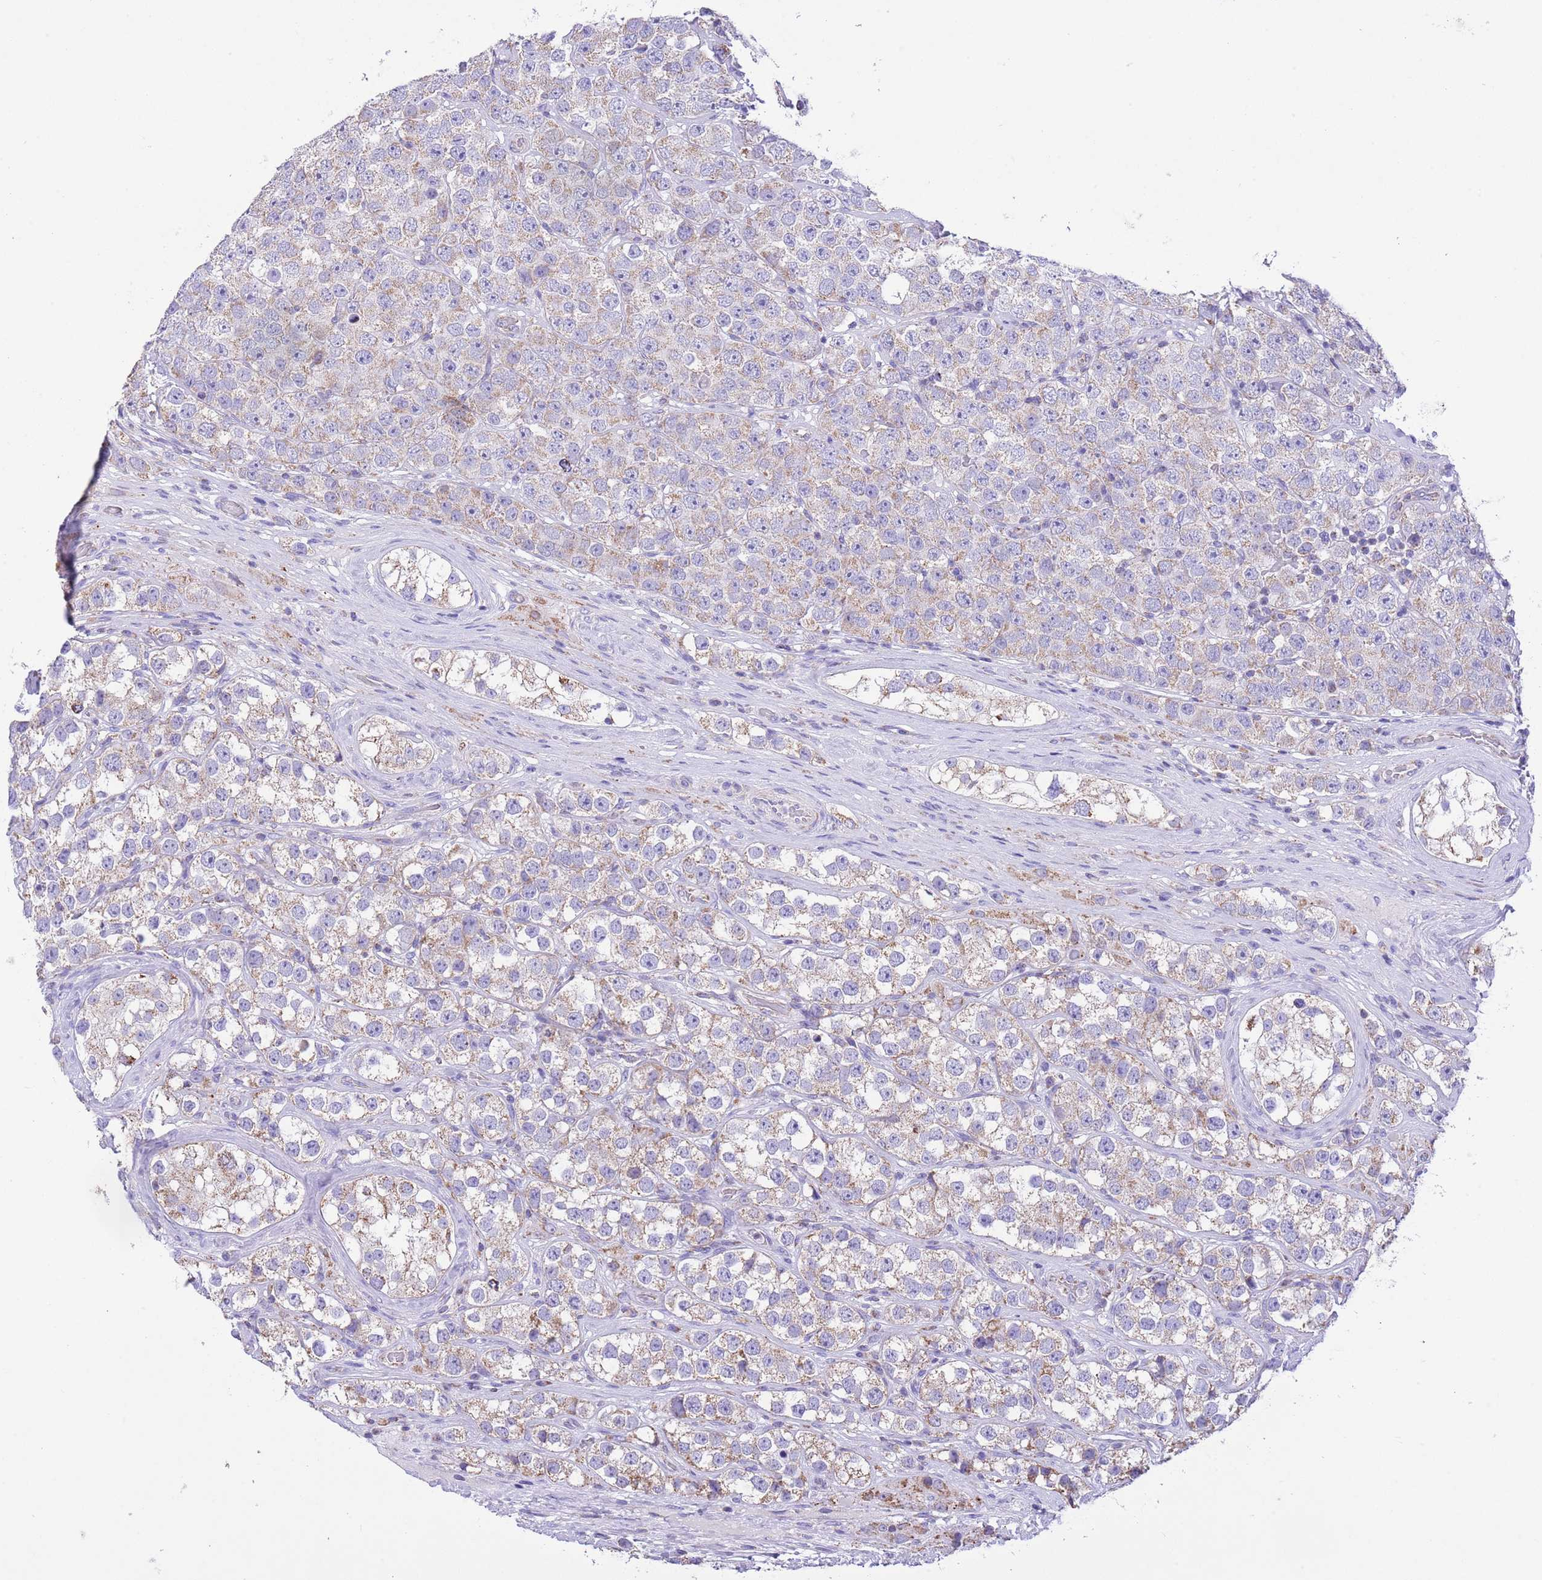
{"staining": {"intensity": "weak", "quantity": "25%-75%", "location": "cytoplasmic/membranous"}, "tissue": "testis cancer", "cell_type": "Tumor cells", "image_type": "cancer", "snomed": [{"axis": "morphology", "description": "Seminoma, NOS"}, {"axis": "topography", "description": "Testis"}], "caption": "Immunohistochemical staining of testis seminoma reveals low levels of weak cytoplasmic/membranous protein staining in about 25%-75% of tumor cells. (DAB = brown stain, brightfield microscopy at high magnification).", "gene": "TEKTIP1", "patient": {"sex": "male", "age": 28}}